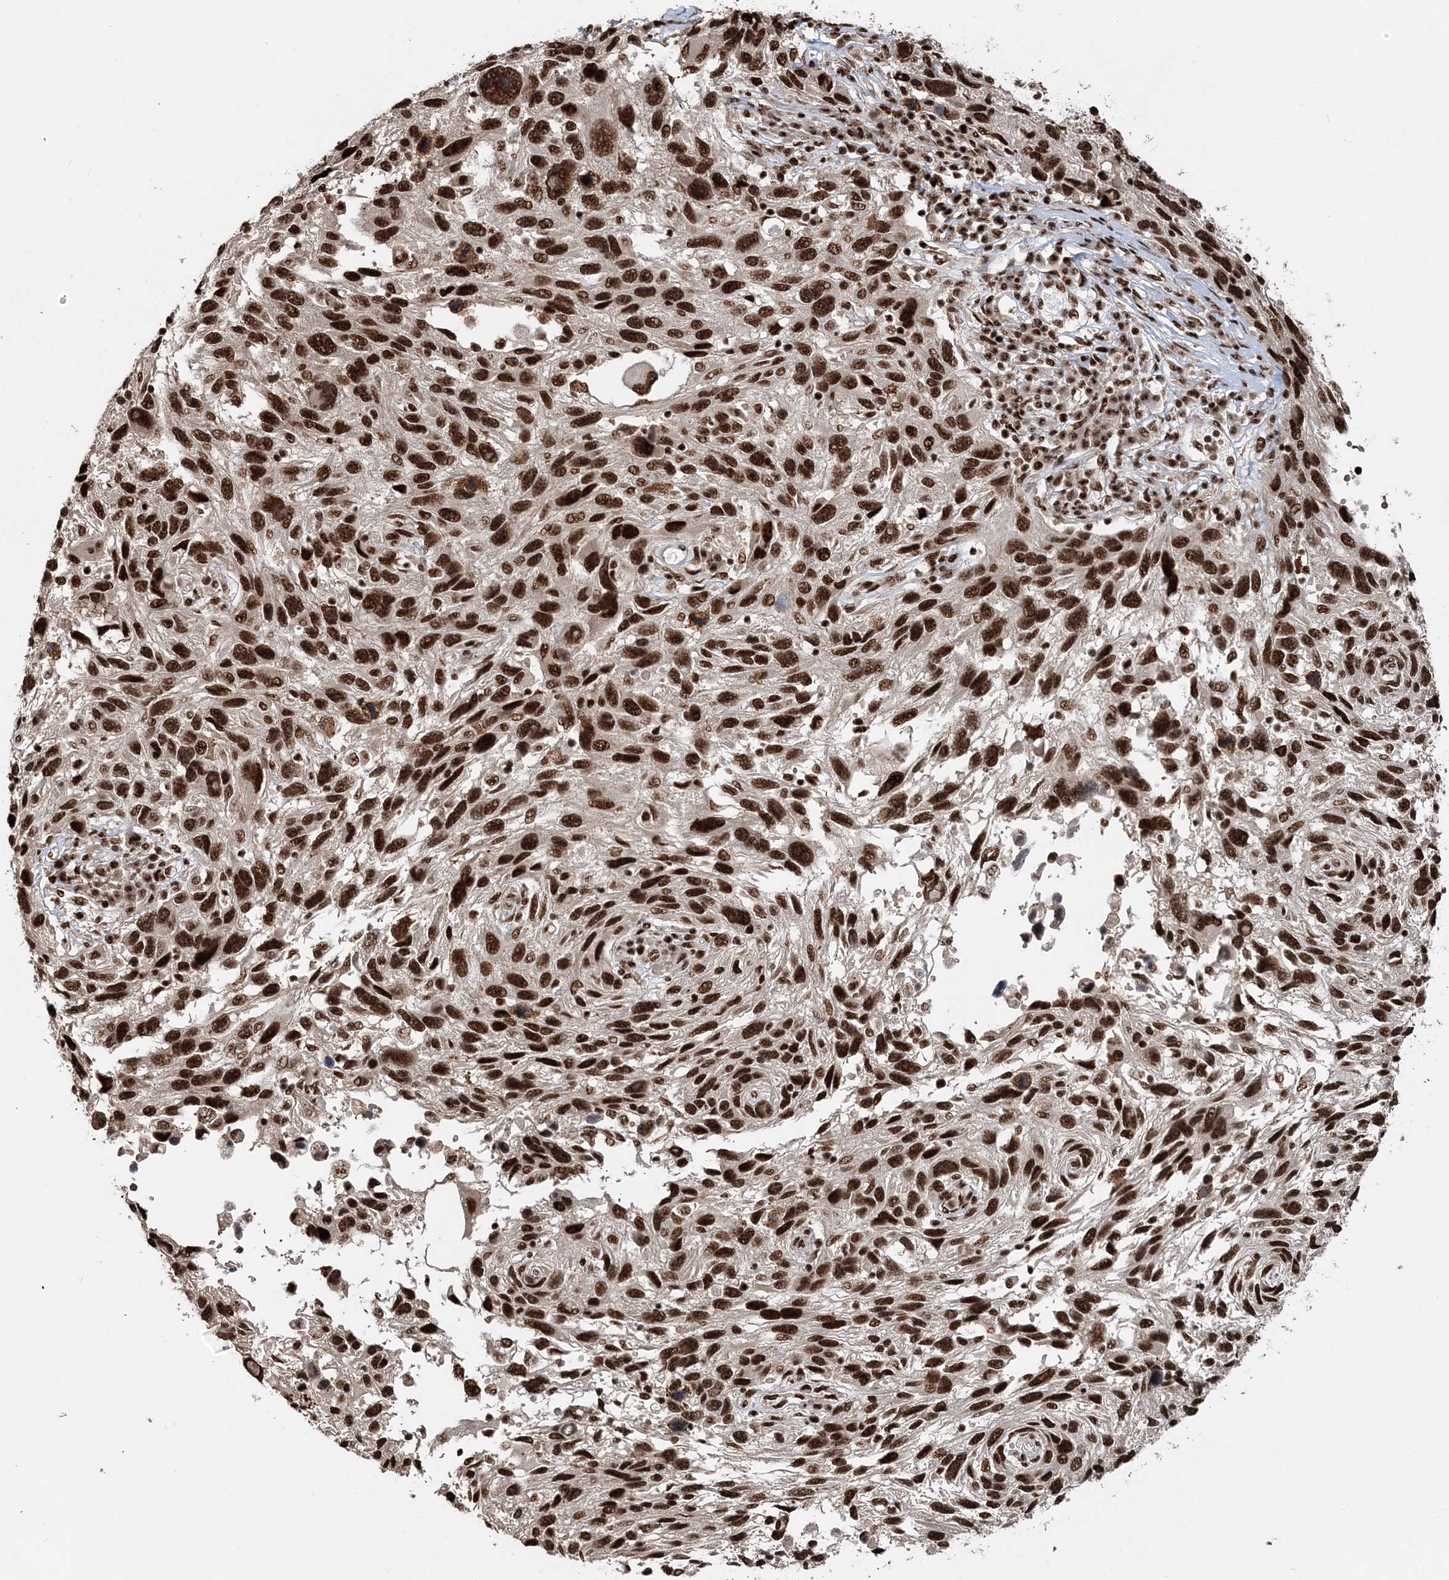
{"staining": {"intensity": "strong", "quantity": ">75%", "location": "nuclear"}, "tissue": "melanoma", "cell_type": "Tumor cells", "image_type": "cancer", "snomed": [{"axis": "morphology", "description": "Malignant melanoma, NOS"}, {"axis": "topography", "description": "Skin"}], "caption": "Immunohistochemical staining of malignant melanoma displays high levels of strong nuclear staining in about >75% of tumor cells.", "gene": "EXOSC8", "patient": {"sex": "male", "age": 53}}